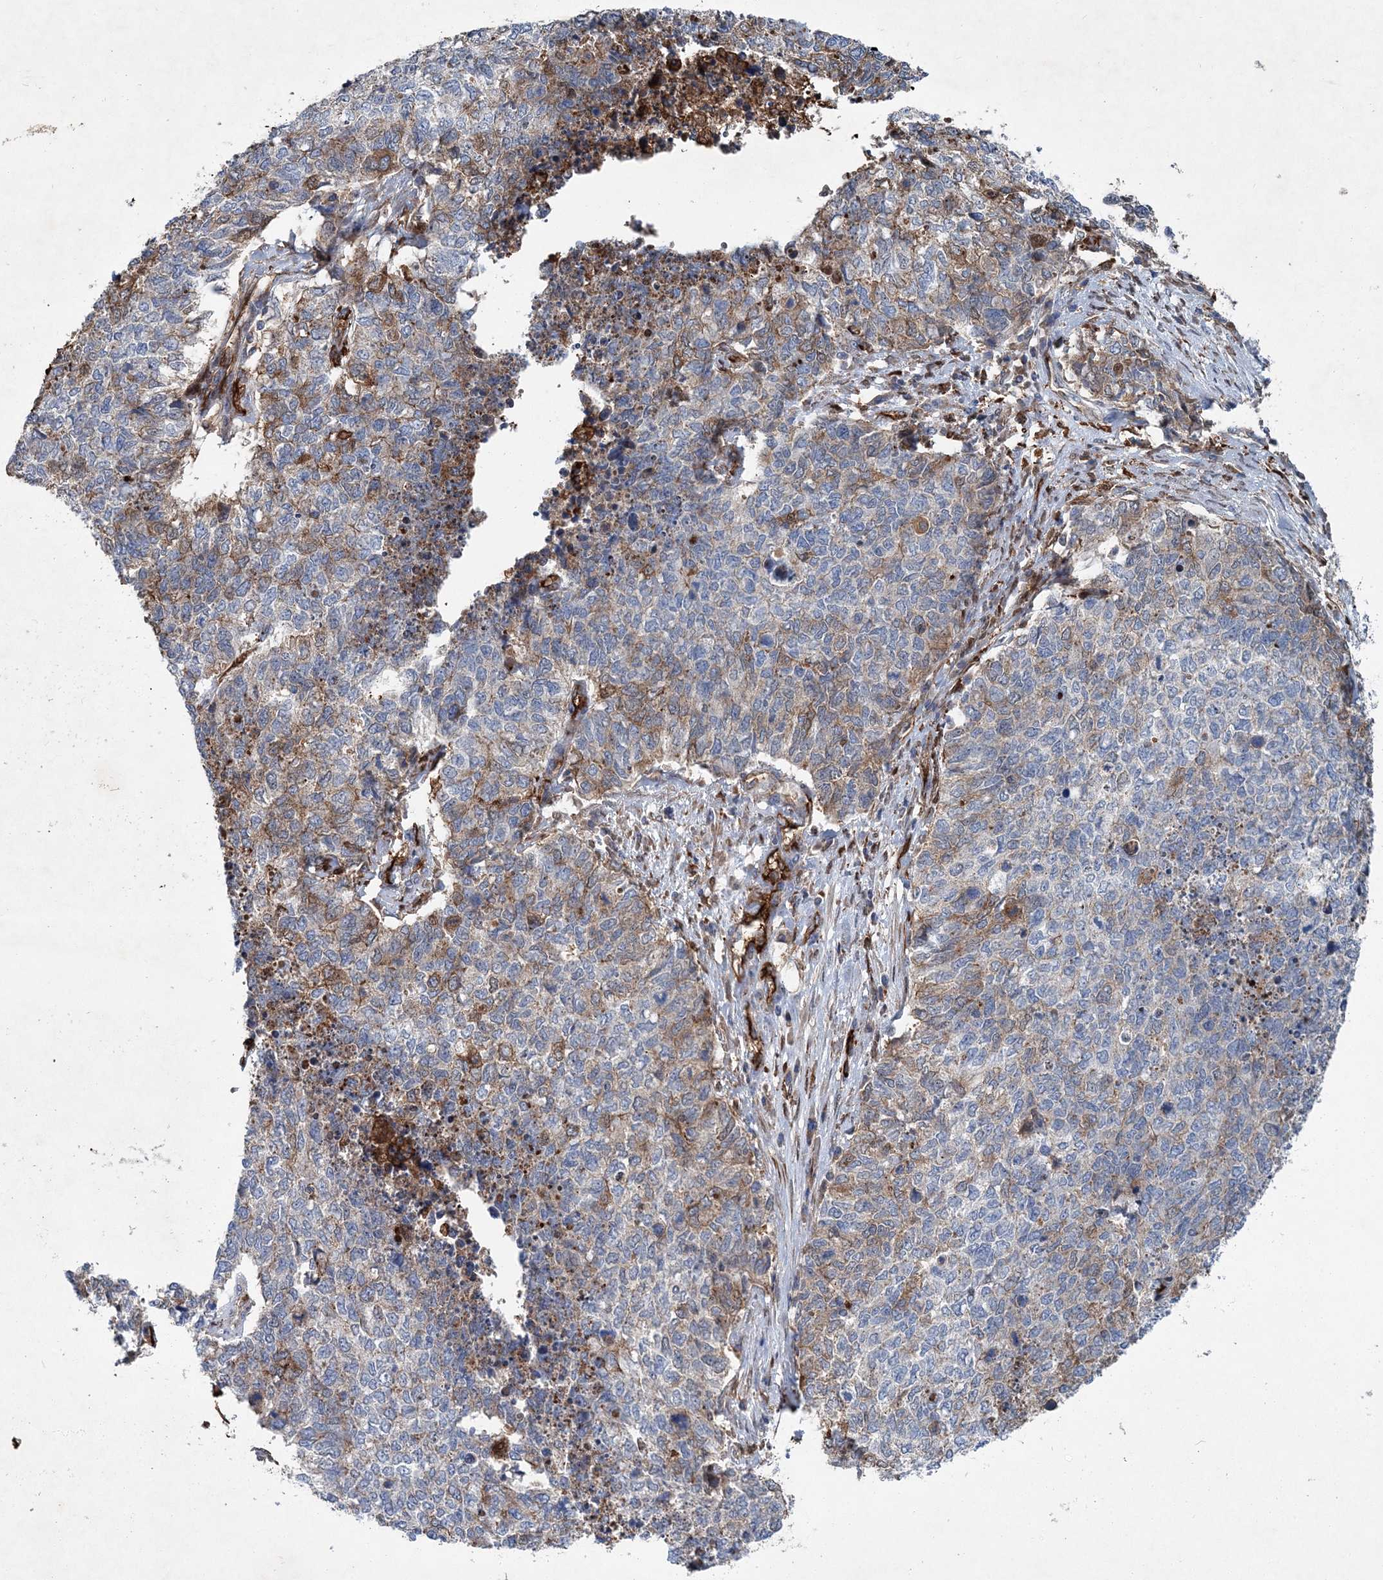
{"staining": {"intensity": "moderate", "quantity": "25%-75%", "location": "cytoplasmic/membranous"}, "tissue": "cervical cancer", "cell_type": "Tumor cells", "image_type": "cancer", "snomed": [{"axis": "morphology", "description": "Squamous cell carcinoma, NOS"}, {"axis": "topography", "description": "Cervix"}], "caption": "Human cervical cancer stained for a protein (brown) displays moderate cytoplasmic/membranous positive staining in approximately 25%-75% of tumor cells.", "gene": "SPOPL", "patient": {"sex": "female", "age": 63}}